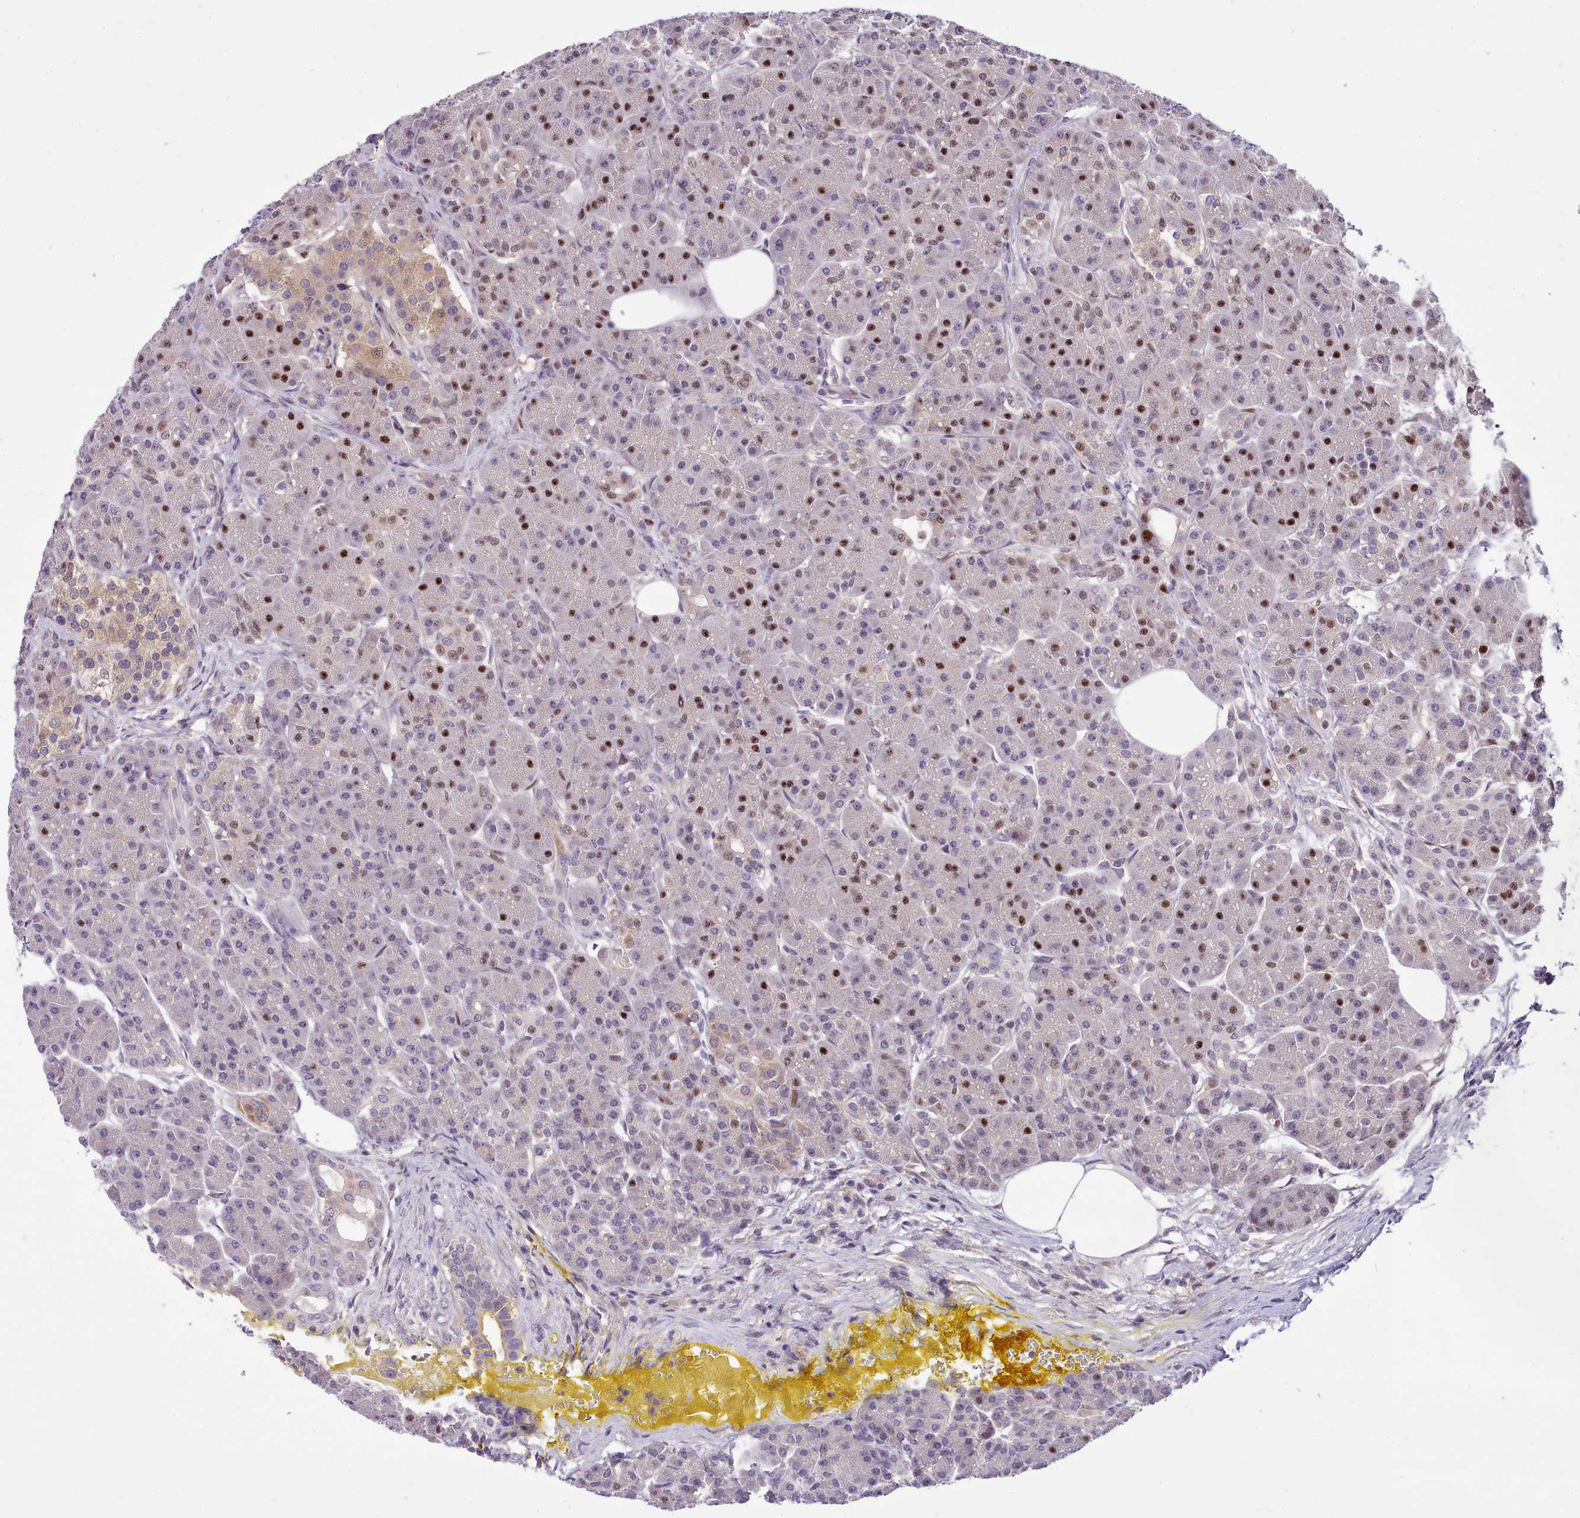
{"staining": {"intensity": "strong", "quantity": "25%-75%", "location": "nuclear"}, "tissue": "pancreas", "cell_type": "Exocrine glandular cells", "image_type": "normal", "snomed": [{"axis": "morphology", "description": "Normal tissue, NOS"}, {"axis": "topography", "description": "Pancreas"}], "caption": "The histopathology image shows immunohistochemical staining of benign pancreas. There is strong nuclear expression is appreciated in approximately 25%-75% of exocrine glandular cells.", "gene": "HOXB7", "patient": {"sex": "male", "age": 63}}